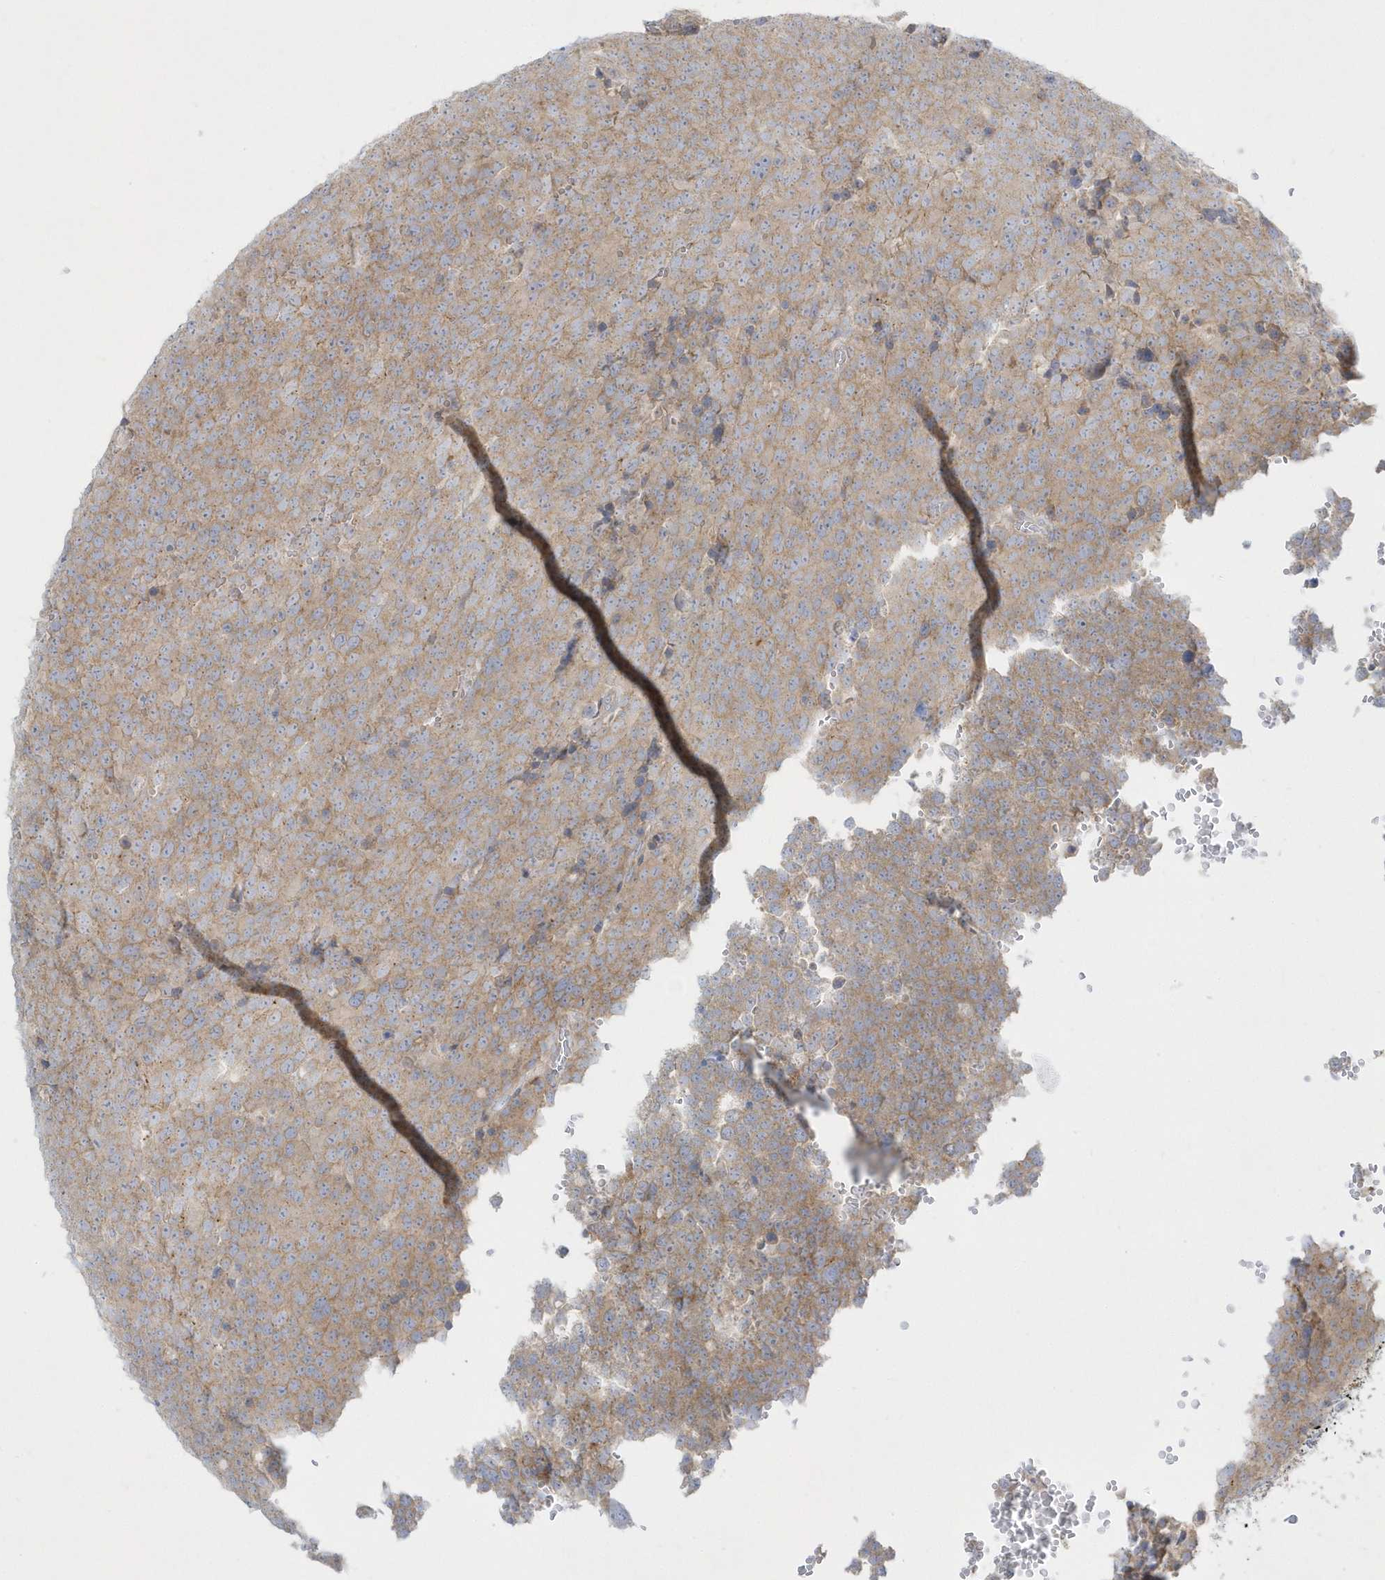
{"staining": {"intensity": "moderate", "quantity": ">75%", "location": "cytoplasmic/membranous"}, "tissue": "testis cancer", "cell_type": "Tumor cells", "image_type": "cancer", "snomed": [{"axis": "morphology", "description": "Seminoma, NOS"}, {"axis": "topography", "description": "Testis"}], "caption": "About >75% of tumor cells in testis cancer reveal moderate cytoplasmic/membranous protein positivity as visualized by brown immunohistochemical staining.", "gene": "DNAJC18", "patient": {"sex": "male", "age": 71}}